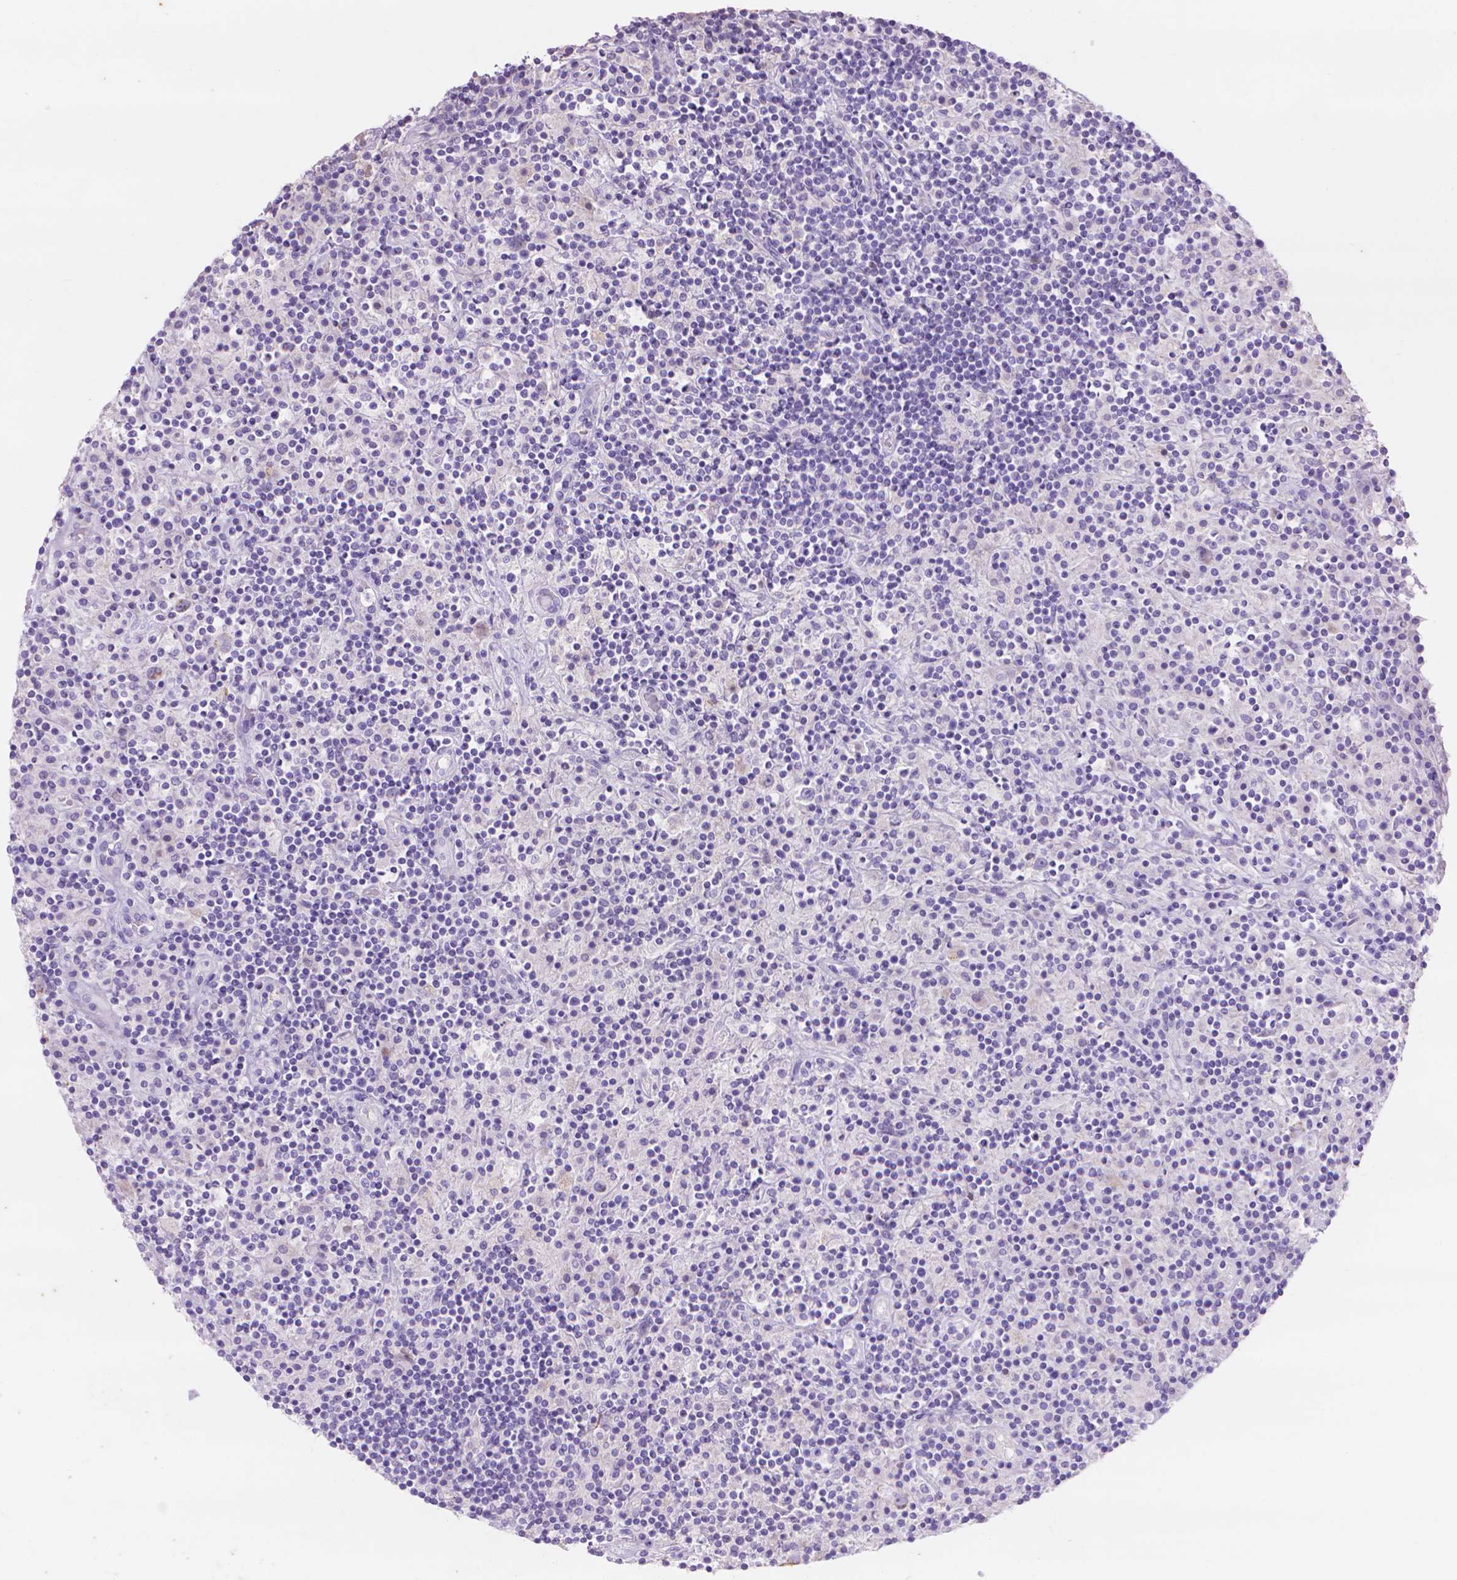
{"staining": {"intensity": "negative", "quantity": "none", "location": "none"}, "tissue": "lymphoma", "cell_type": "Tumor cells", "image_type": "cancer", "snomed": [{"axis": "morphology", "description": "Hodgkin's disease, NOS"}, {"axis": "topography", "description": "Lymph node"}], "caption": "DAB (3,3'-diaminobenzidine) immunohistochemical staining of Hodgkin's disease exhibits no significant positivity in tumor cells.", "gene": "MMP11", "patient": {"sex": "male", "age": 70}}